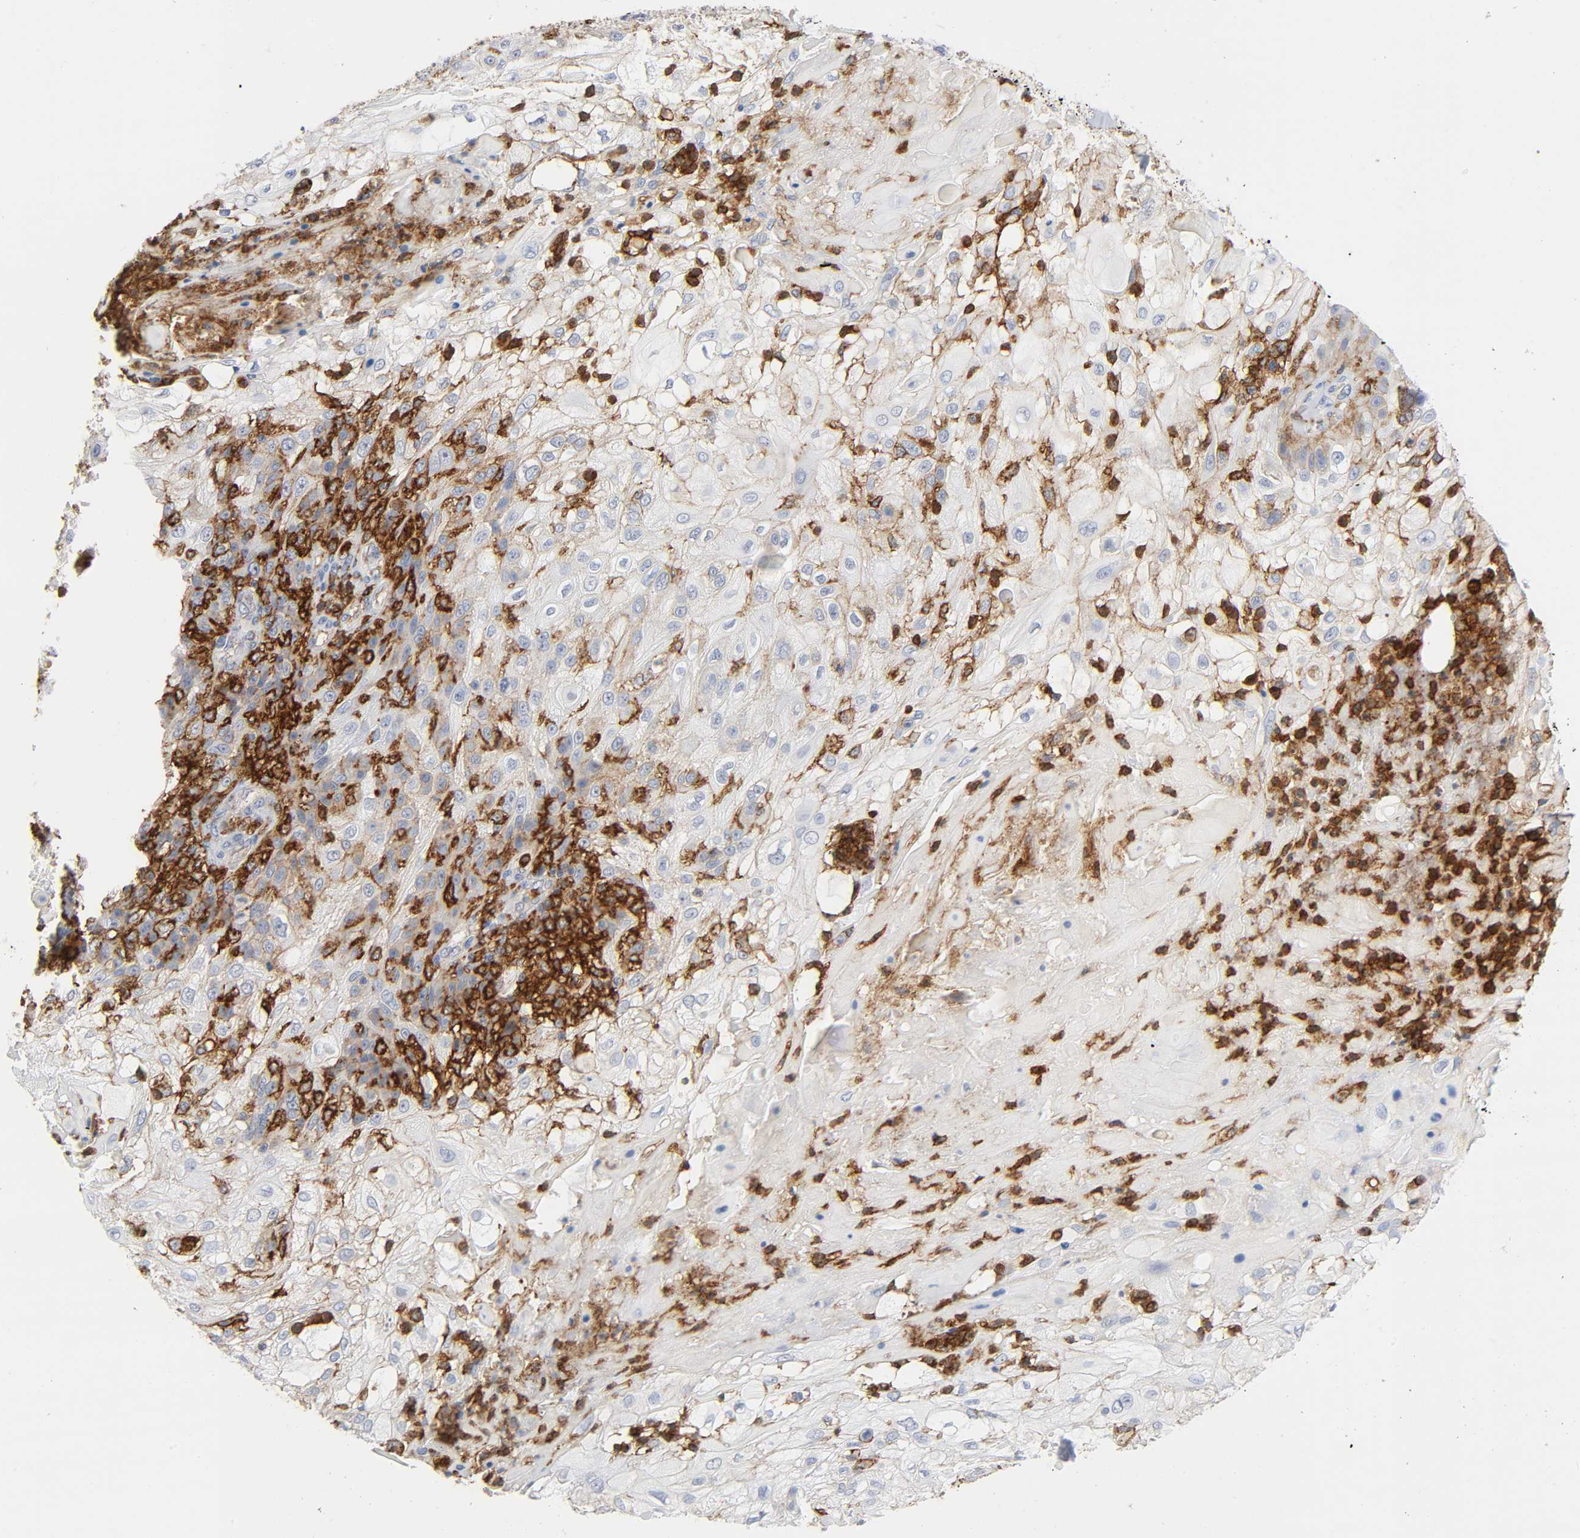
{"staining": {"intensity": "negative", "quantity": "none", "location": "none"}, "tissue": "skin cancer", "cell_type": "Tumor cells", "image_type": "cancer", "snomed": [{"axis": "morphology", "description": "Normal tissue, NOS"}, {"axis": "morphology", "description": "Squamous cell carcinoma, NOS"}, {"axis": "topography", "description": "Skin"}], "caption": "Skin cancer (squamous cell carcinoma) stained for a protein using IHC reveals no positivity tumor cells.", "gene": "LYN", "patient": {"sex": "female", "age": 83}}